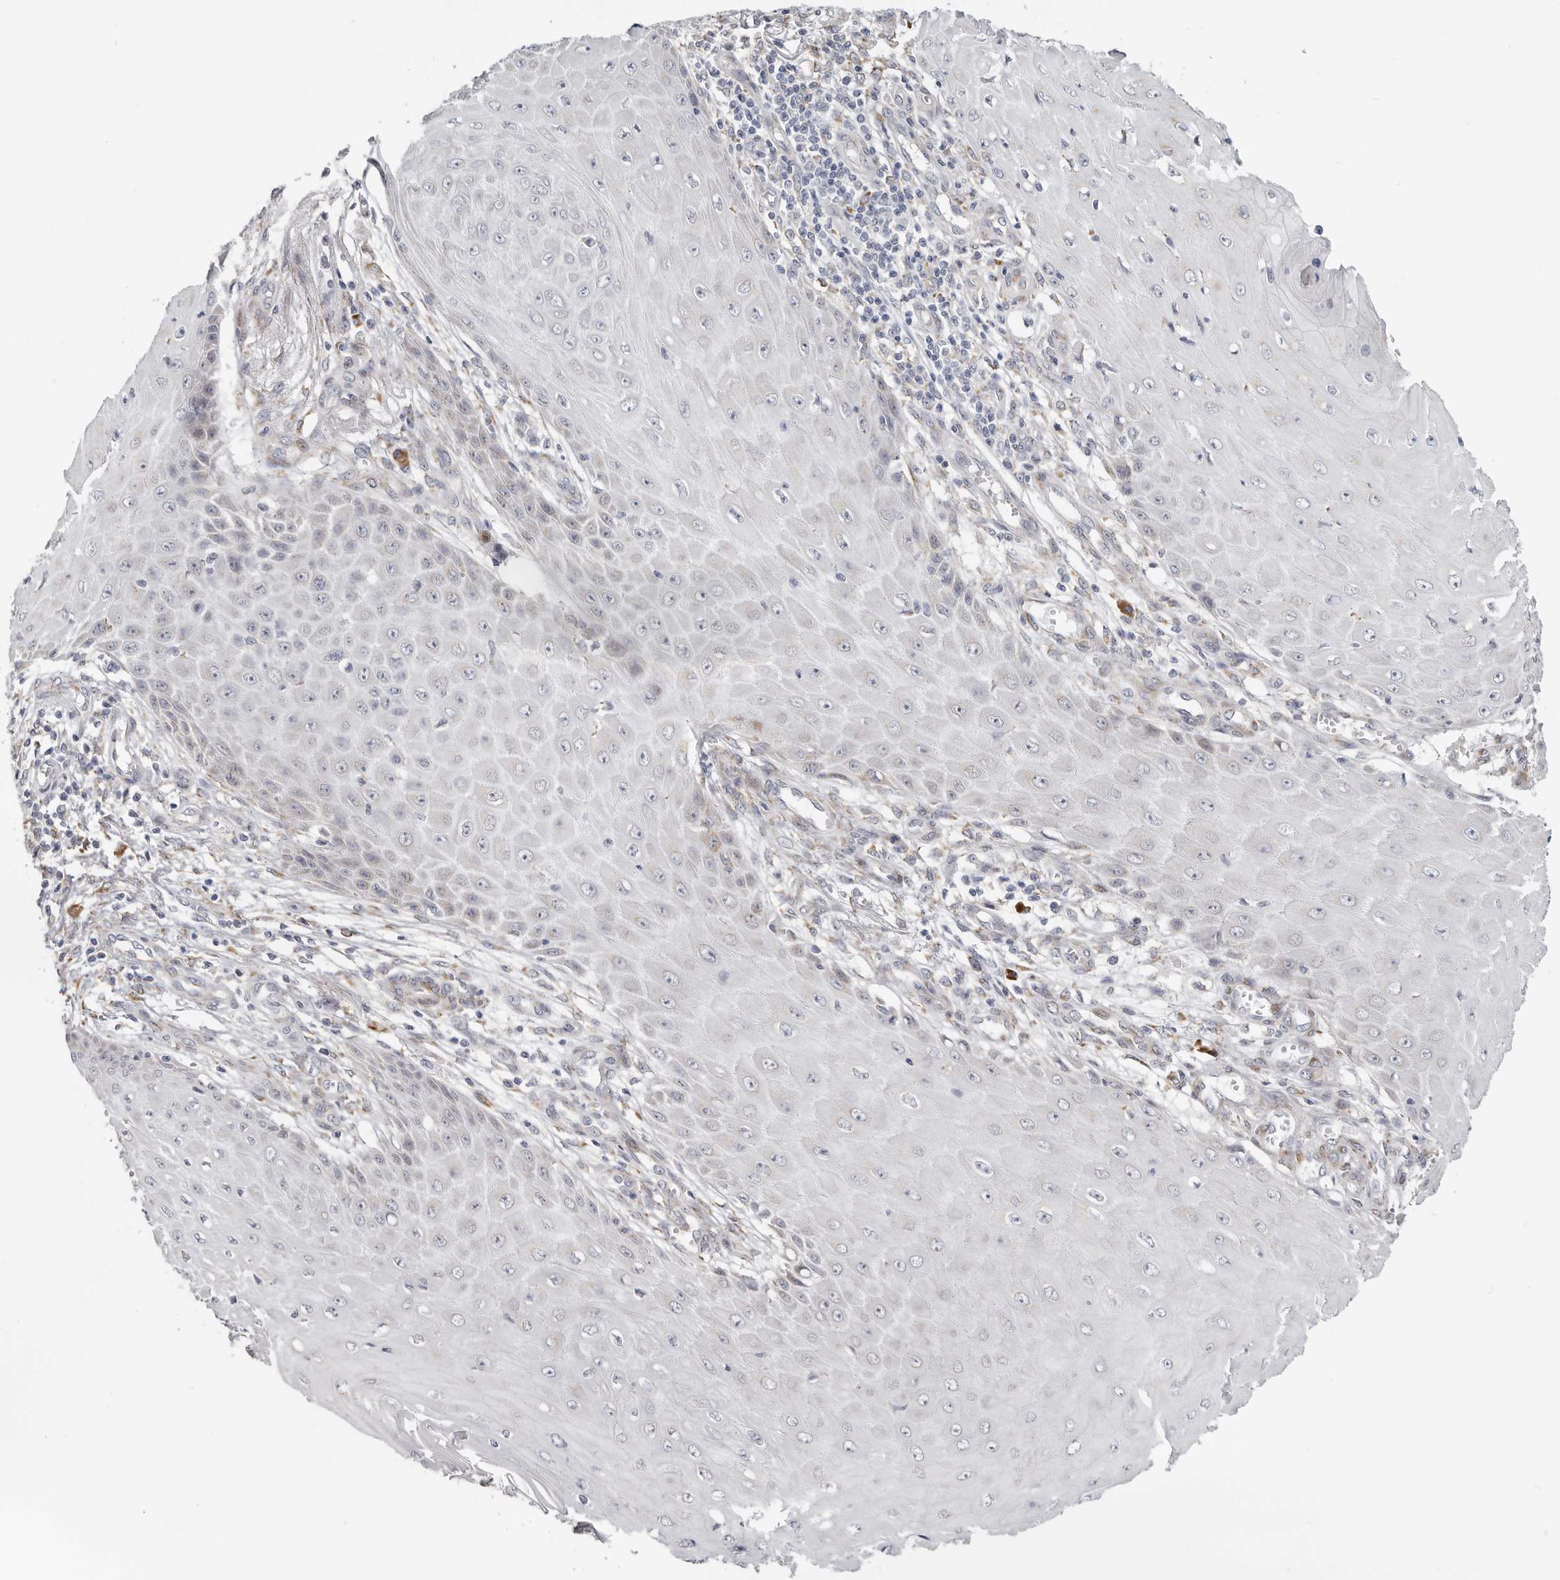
{"staining": {"intensity": "negative", "quantity": "none", "location": "none"}, "tissue": "skin cancer", "cell_type": "Tumor cells", "image_type": "cancer", "snomed": [{"axis": "morphology", "description": "Squamous cell carcinoma, NOS"}, {"axis": "topography", "description": "Skin"}], "caption": "Immunohistochemical staining of skin cancer (squamous cell carcinoma) displays no significant staining in tumor cells.", "gene": "IL32", "patient": {"sex": "female", "age": 73}}